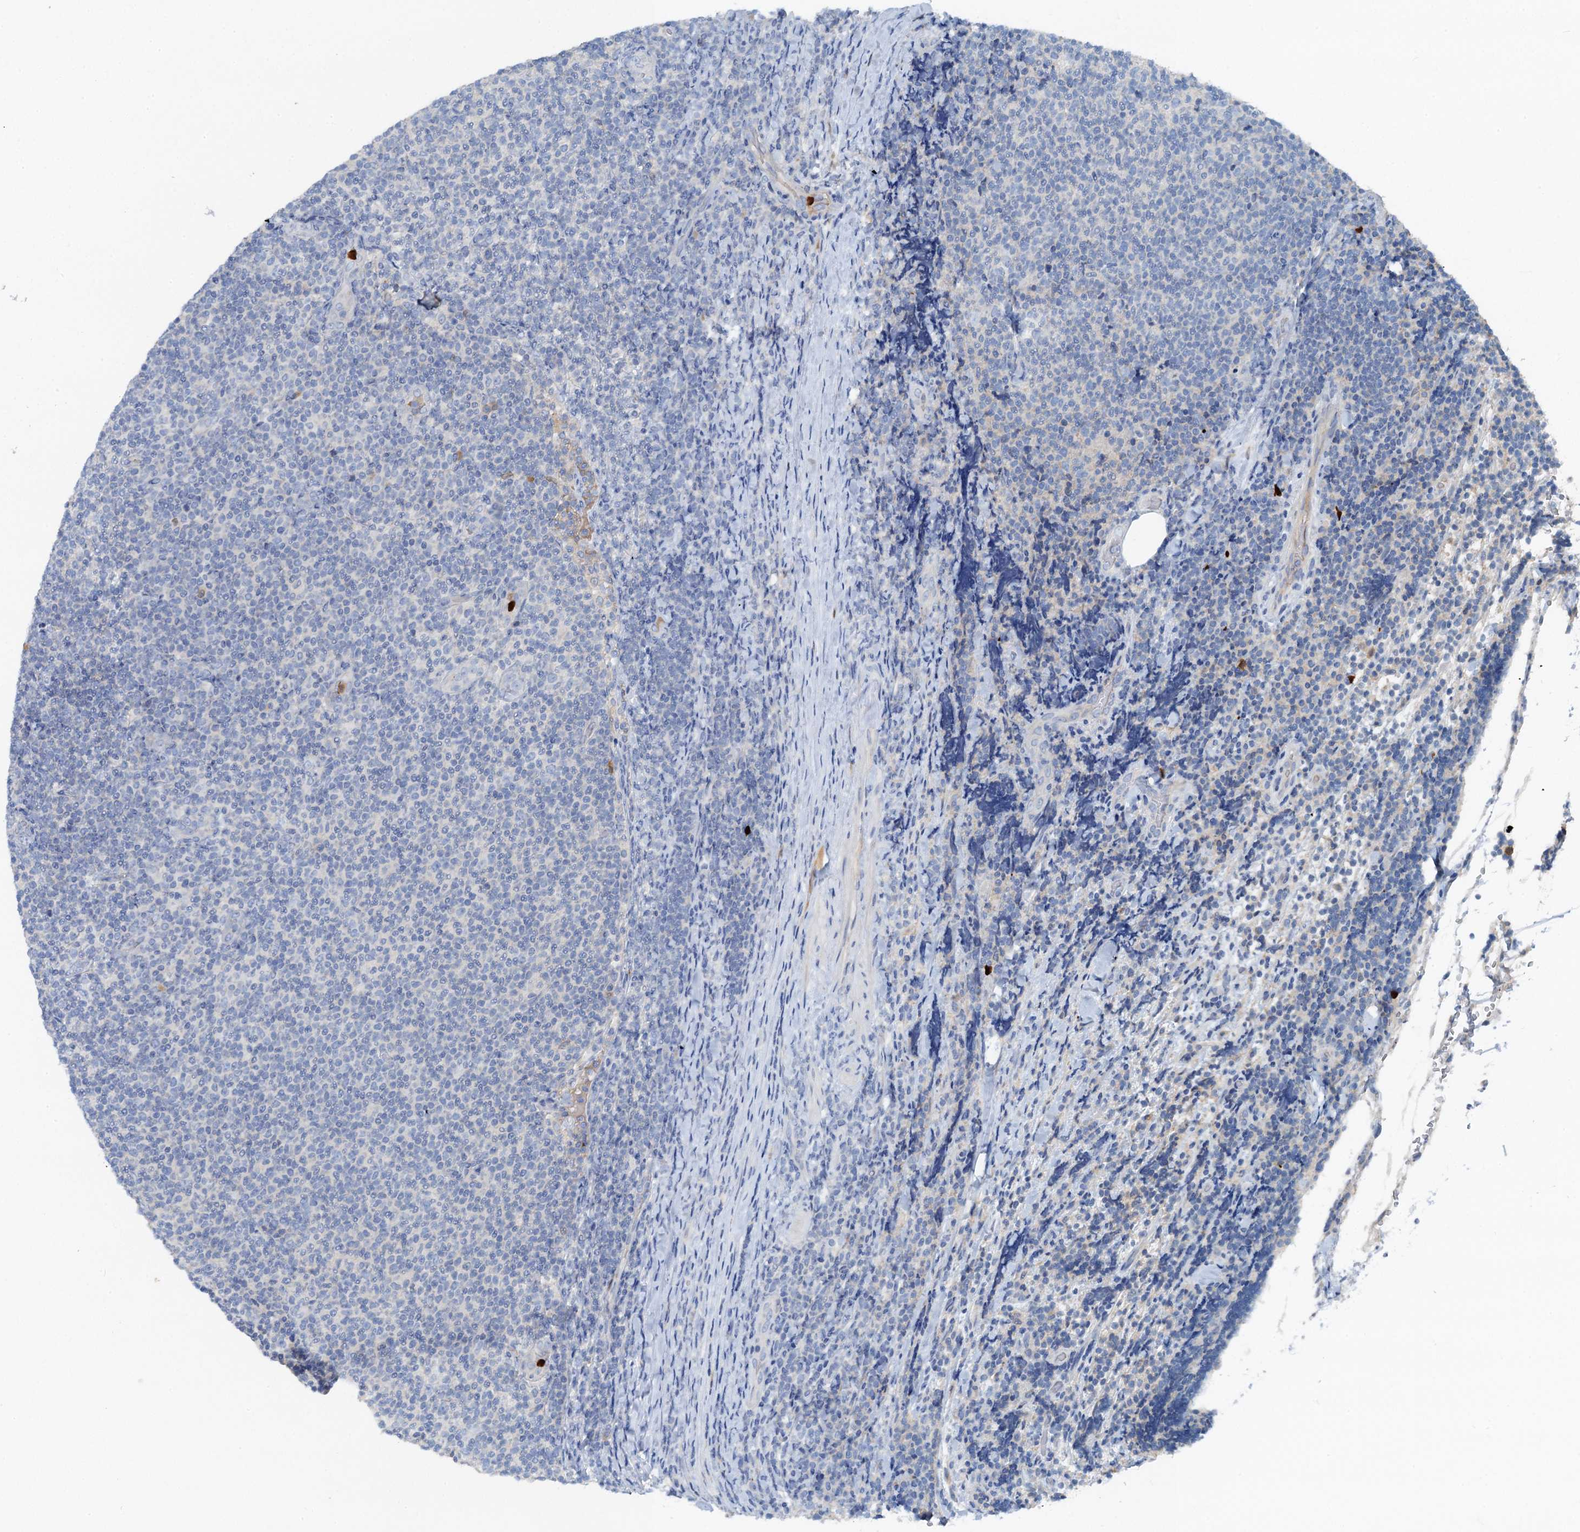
{"staining": {"intensity": "negative", "quantity": "none", "location": "none"}, "tissue": "lymphoma", "cell_type": "Tumor cells", "image_type": "cancer", "snomed": [{"axis": "morphology", "description": "Malignant lymphoma, non-Hodgkin's type, Low grade"}, {"axis": "topography", "description": "Lymph node"}], "caption": "A high-resolution photomicrograph shows immunohistochemistry staining of malignant lymphoma, non-Hodgkin's type (low-grade), which reveals no significant positivity in tumor cells.", "gene": "OTOA", "patient": {"sex": "male", "age": 66}}